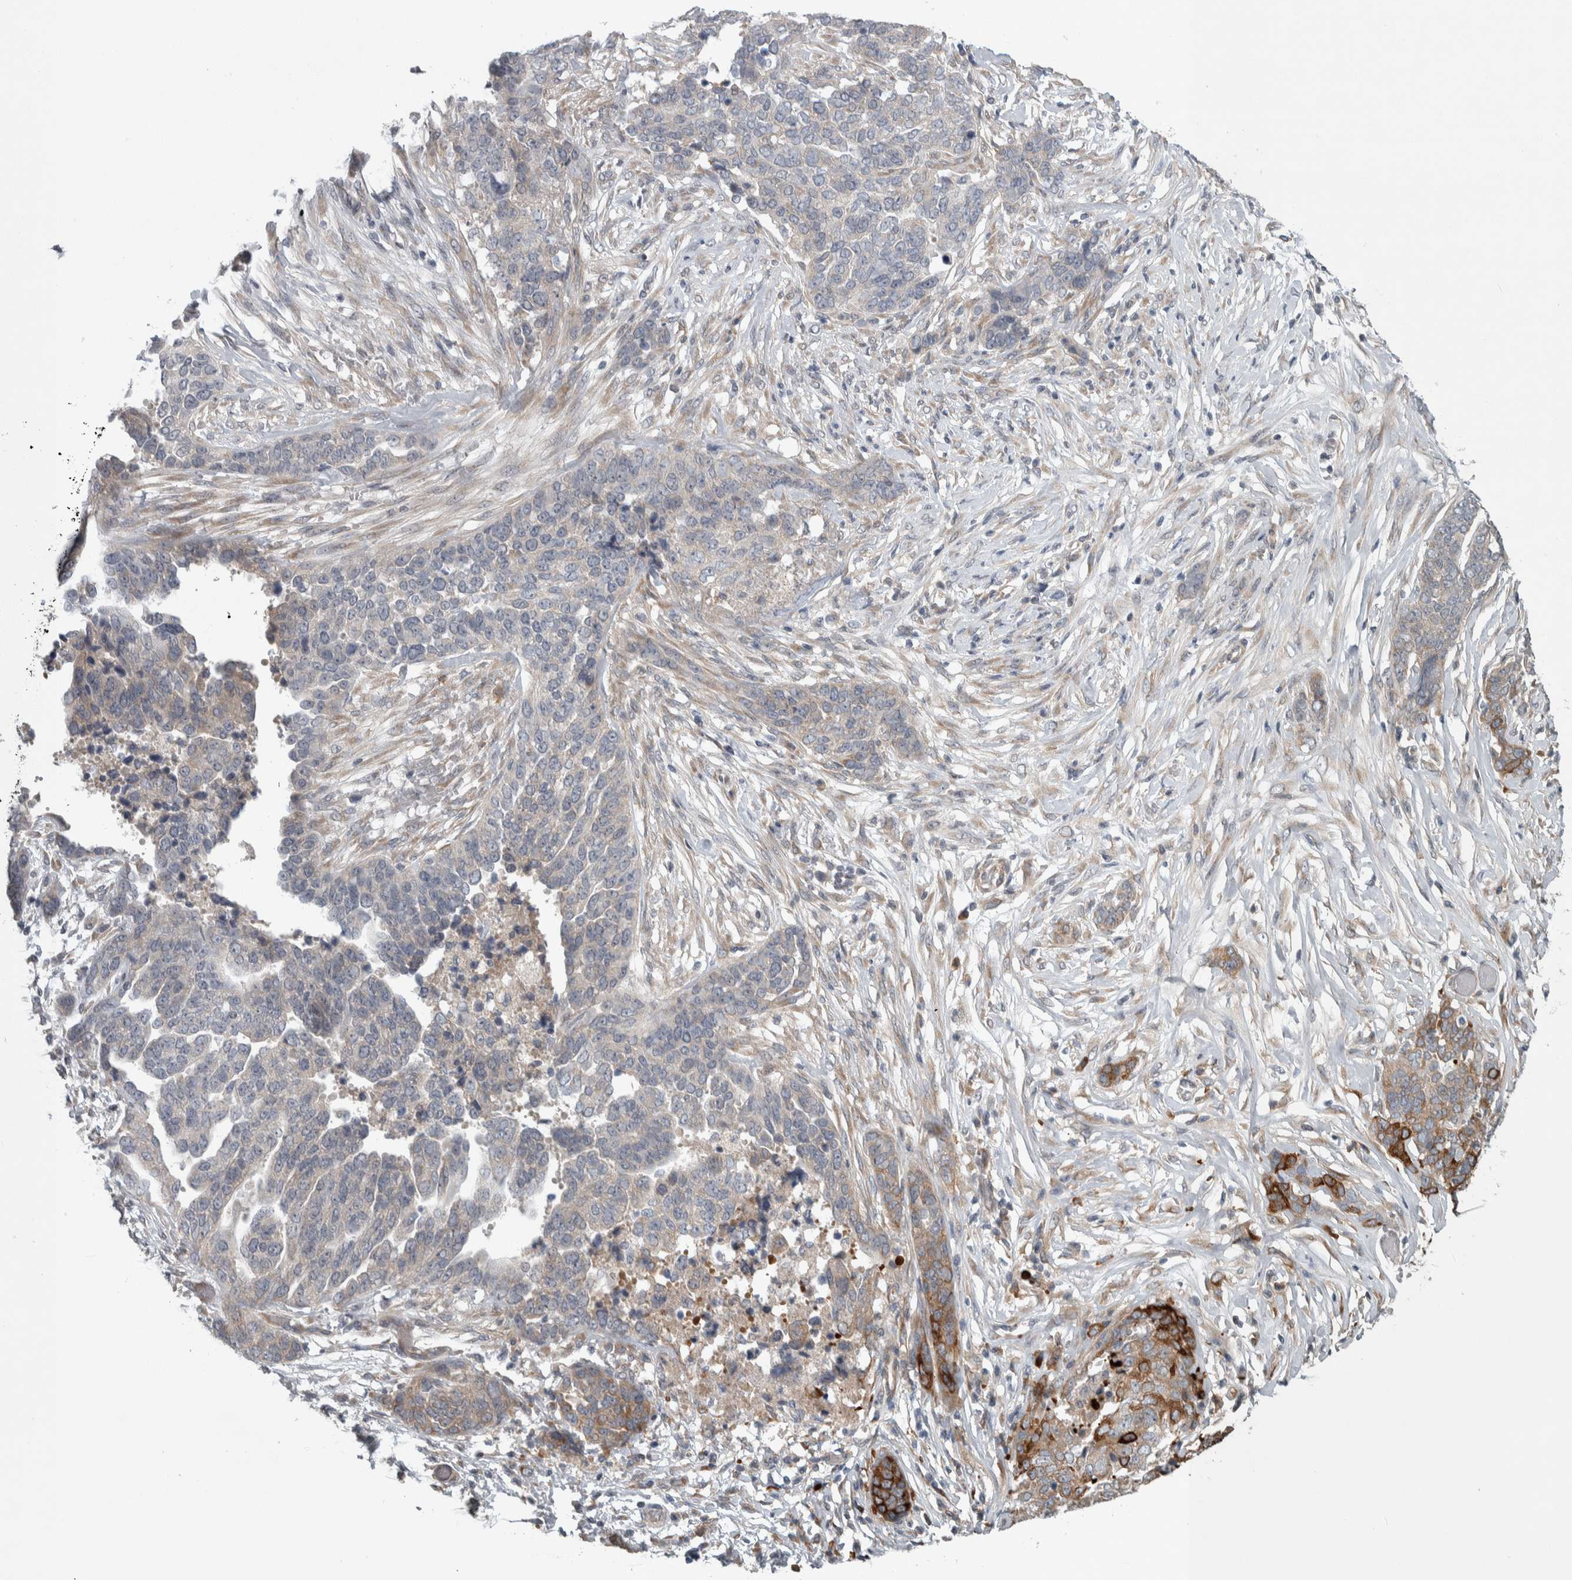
{"staining": {"intensity": "strong", "quantity": "25%-75%", "location": "cytoplasmic/membranous"}, "tissue": "ovarian cancer", "cell_type": "Tumor cells", "image_type": "cancer", "snomed": [{"axis": "morphology", "description": "Cystadenocarcinoma, serous, NOS"}, {"axis": "topography", "description": "Ovary"}], "caption": "Immunohistochemistry micrograph of neoplastic tissue: ovarian cancer (serous cystadenocarcinoma) stained using immunohistochemistry exhibits high levels of strong protein expression localized specifically in the cytoplasmic/membranous of tumor cells, appearing as a cytoplasmic/membranous brown color.", "gene": "SRP68", "patient": {"sex": "female", "age": 44}}